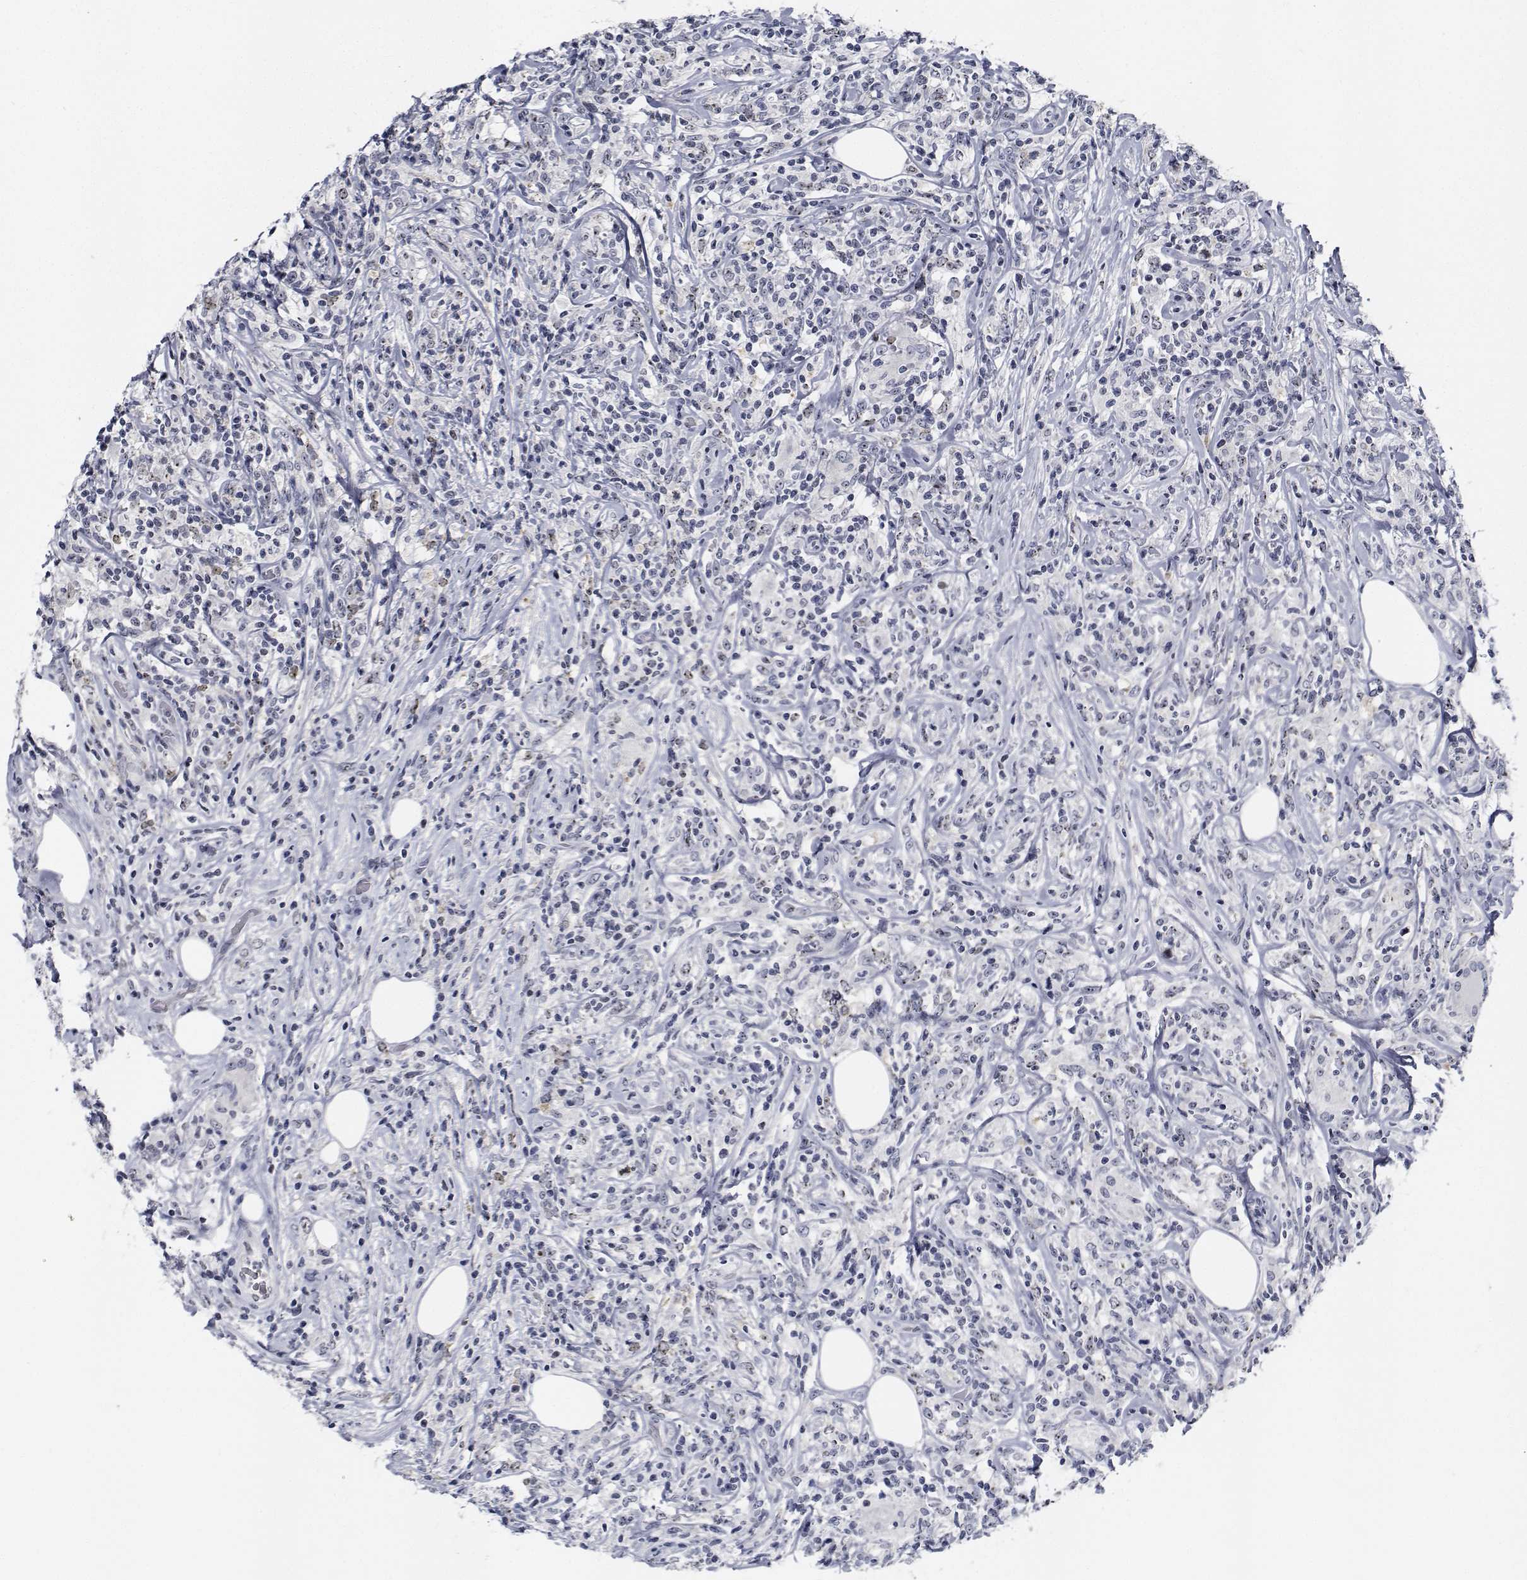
{"staining": {"intensity": "negative", "quantity": "none", "location": "none"}, "tissue": "lymphoma", "cell_type": "Tumor cells", "image_type": "cancer", "snomed": [{"axis": "morphology", "description": "Malignant lymphoma, non-Hodgkin's type, High grade"}, {"axis": "topography", "description": "Lymph node"}], "caption": "IHC of human high-grade malignant lymphoma, non-Hodgkin's type reveals no positivity in tumor cells. The staining is performed using DAB brown chromogen with nuclei counter-stained in using hematoxylin.", "gene": "NVL", "patient": {"sex": "female", "age": 84}}